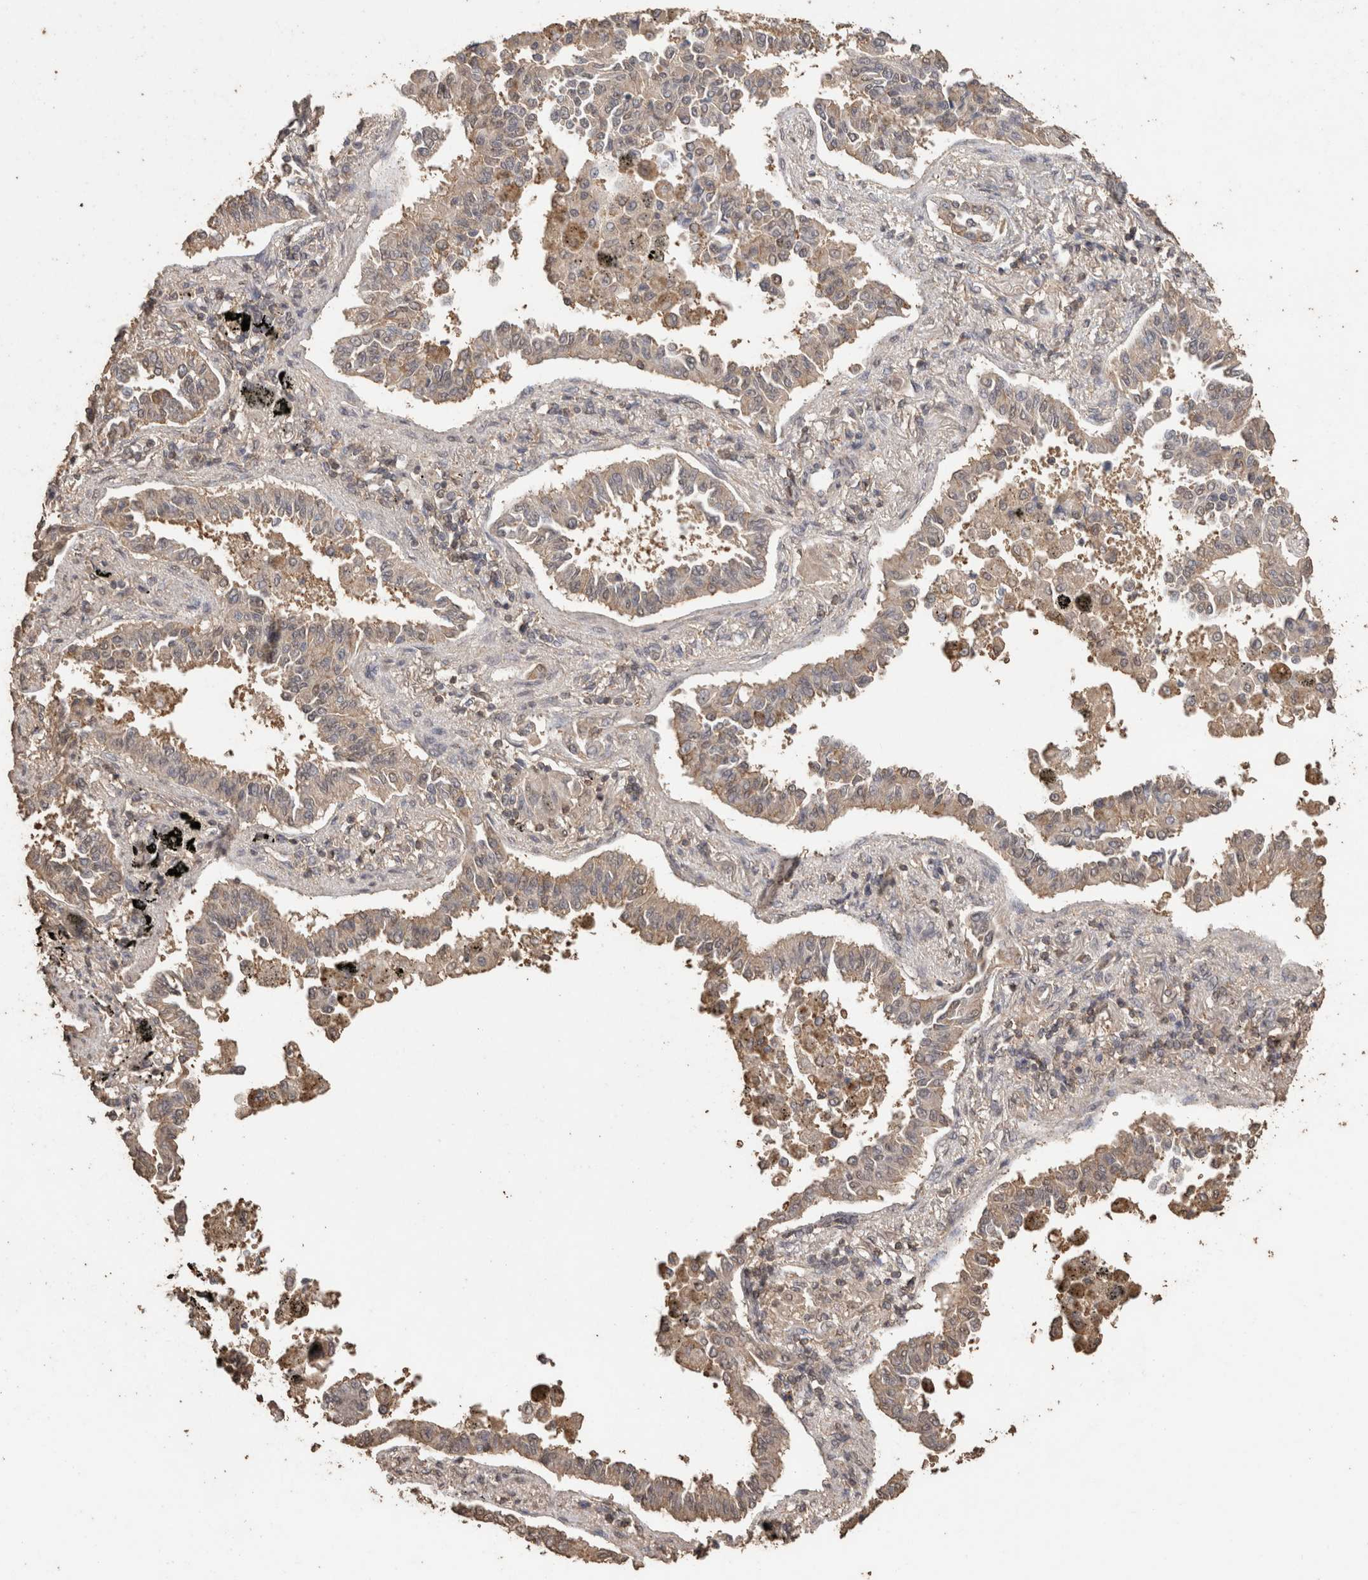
{"staining": {"intensity": "weak", "quantity": "<25%", "location": "cytoplasmic/membranous"}, "tissue": "lung cancer", "cell_type": "Tumor cells", "image_type": "cancer", "snomed": [{"axis": "morphology", "description": "Normal tissue, NOS"}, {"axis": "morphology", "description": "Adenocarcinoma, NOS"}, {"axis": "topography", "description": "Lung"}], "caption": "High power microscopy image of an immunohistochemistry (IHC) histopathology image of adenocarcinoma (lung), revealing no significant expression in tumor cells.", "gene": "CX3CL1", "patient": {"sex": "male", "age": 59}}